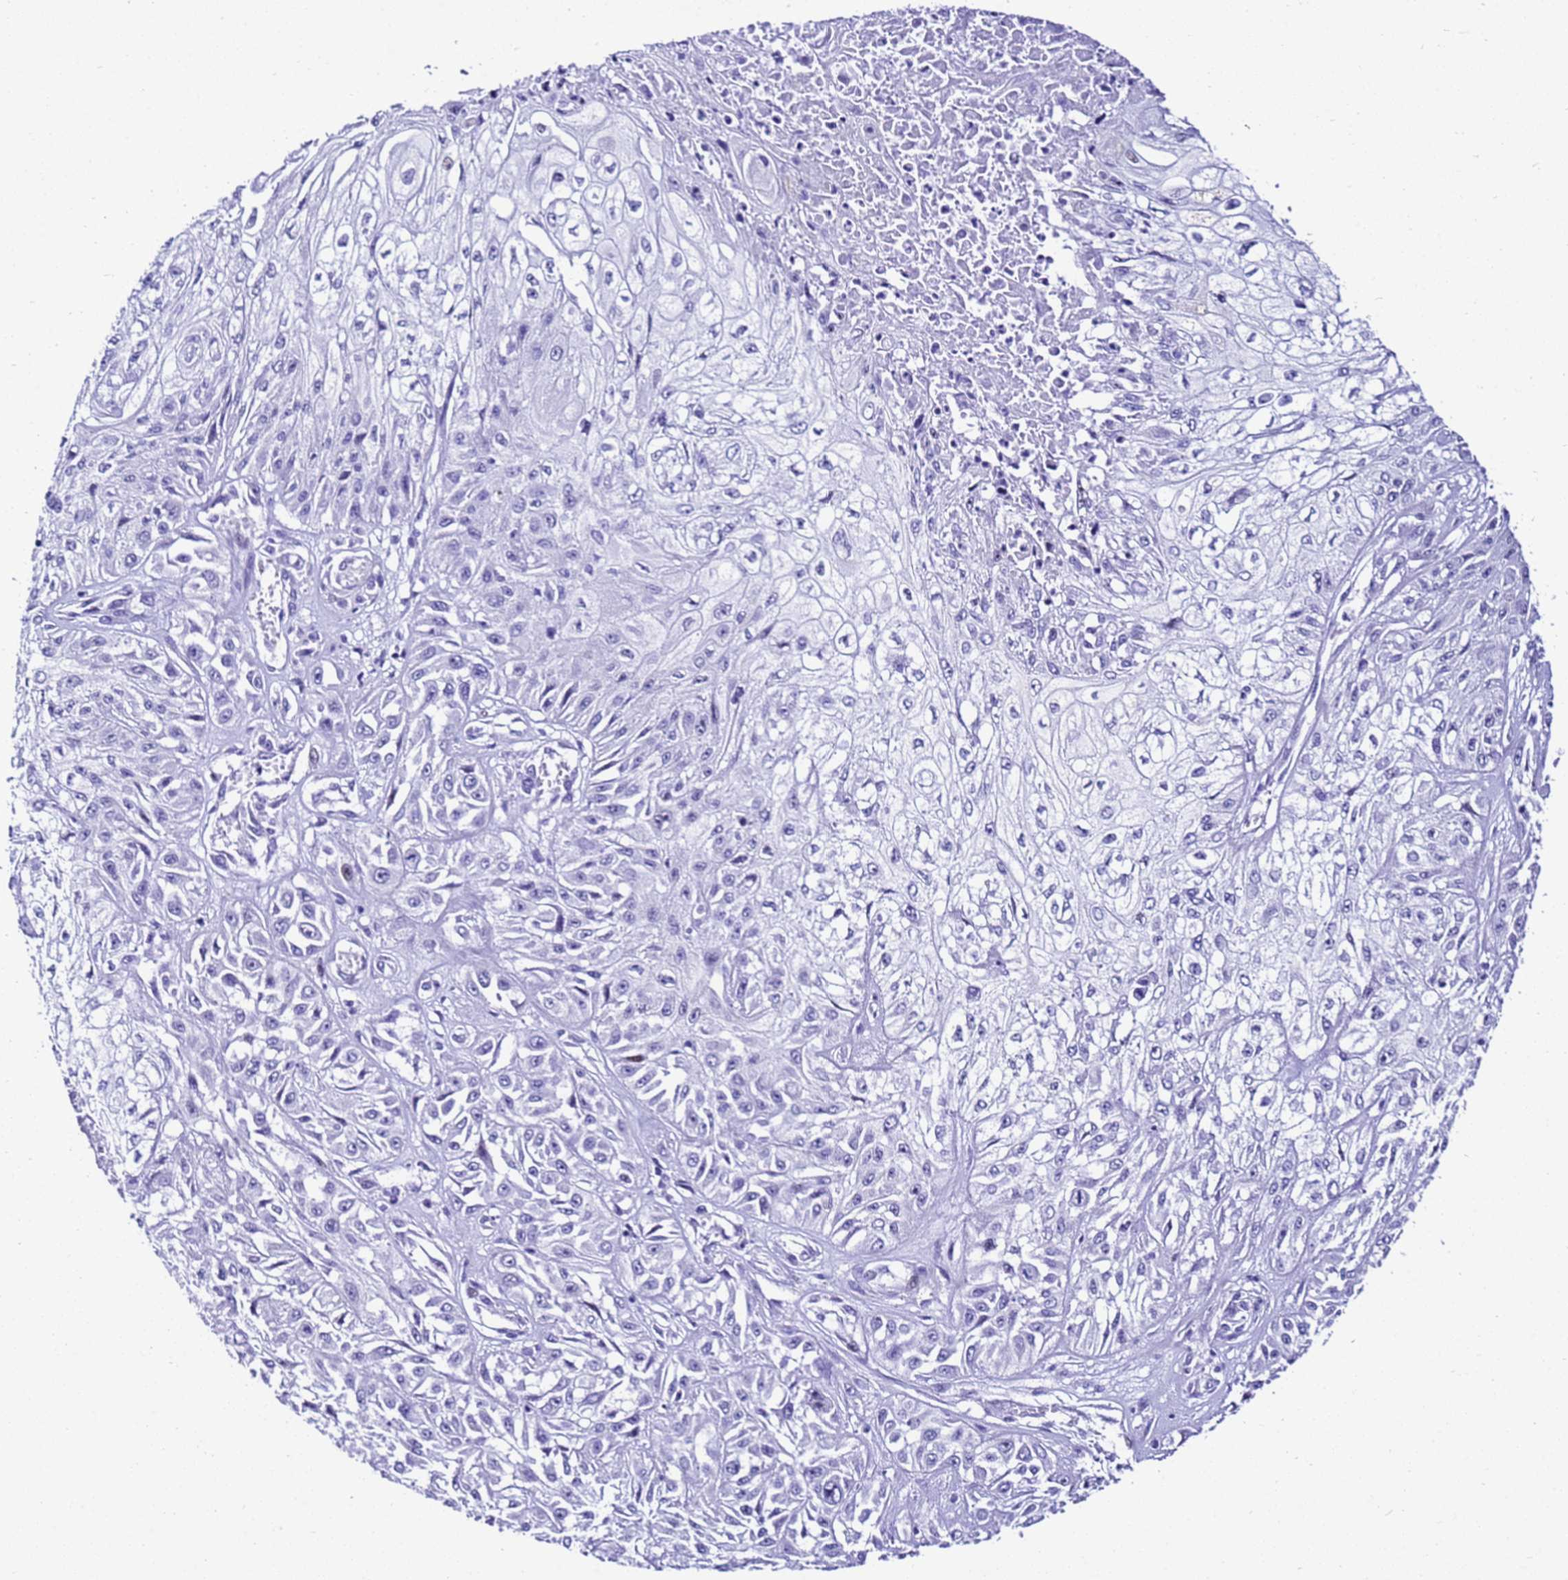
{"staining": {"intensity": "negative", "quantity": "none", "location": "none"}, "tissue": "skin cancer", "cell_type": "Tumor cells", "image_type": "cancer", "snomed": [{"axis": "morphology", "description": "Squamous cell carcinoma, NOS"}, {"axis": "morphology", "description": "Squamous cell carcinoma, metastatic, NOS"}, {"axis": "topography", "description": "Skin"}, {"axis": "topography", "description": "Lymph node"}], "caption": "High magnification brightfield microscopy of skin cancer (squamous cell carcinoma) stained with DAB (brown) and counterstained with hematoxylin (blue): tumor cells show no significant expression.", "gene": "ZNF417", "patient": {"sex": "male", "age": 75}}